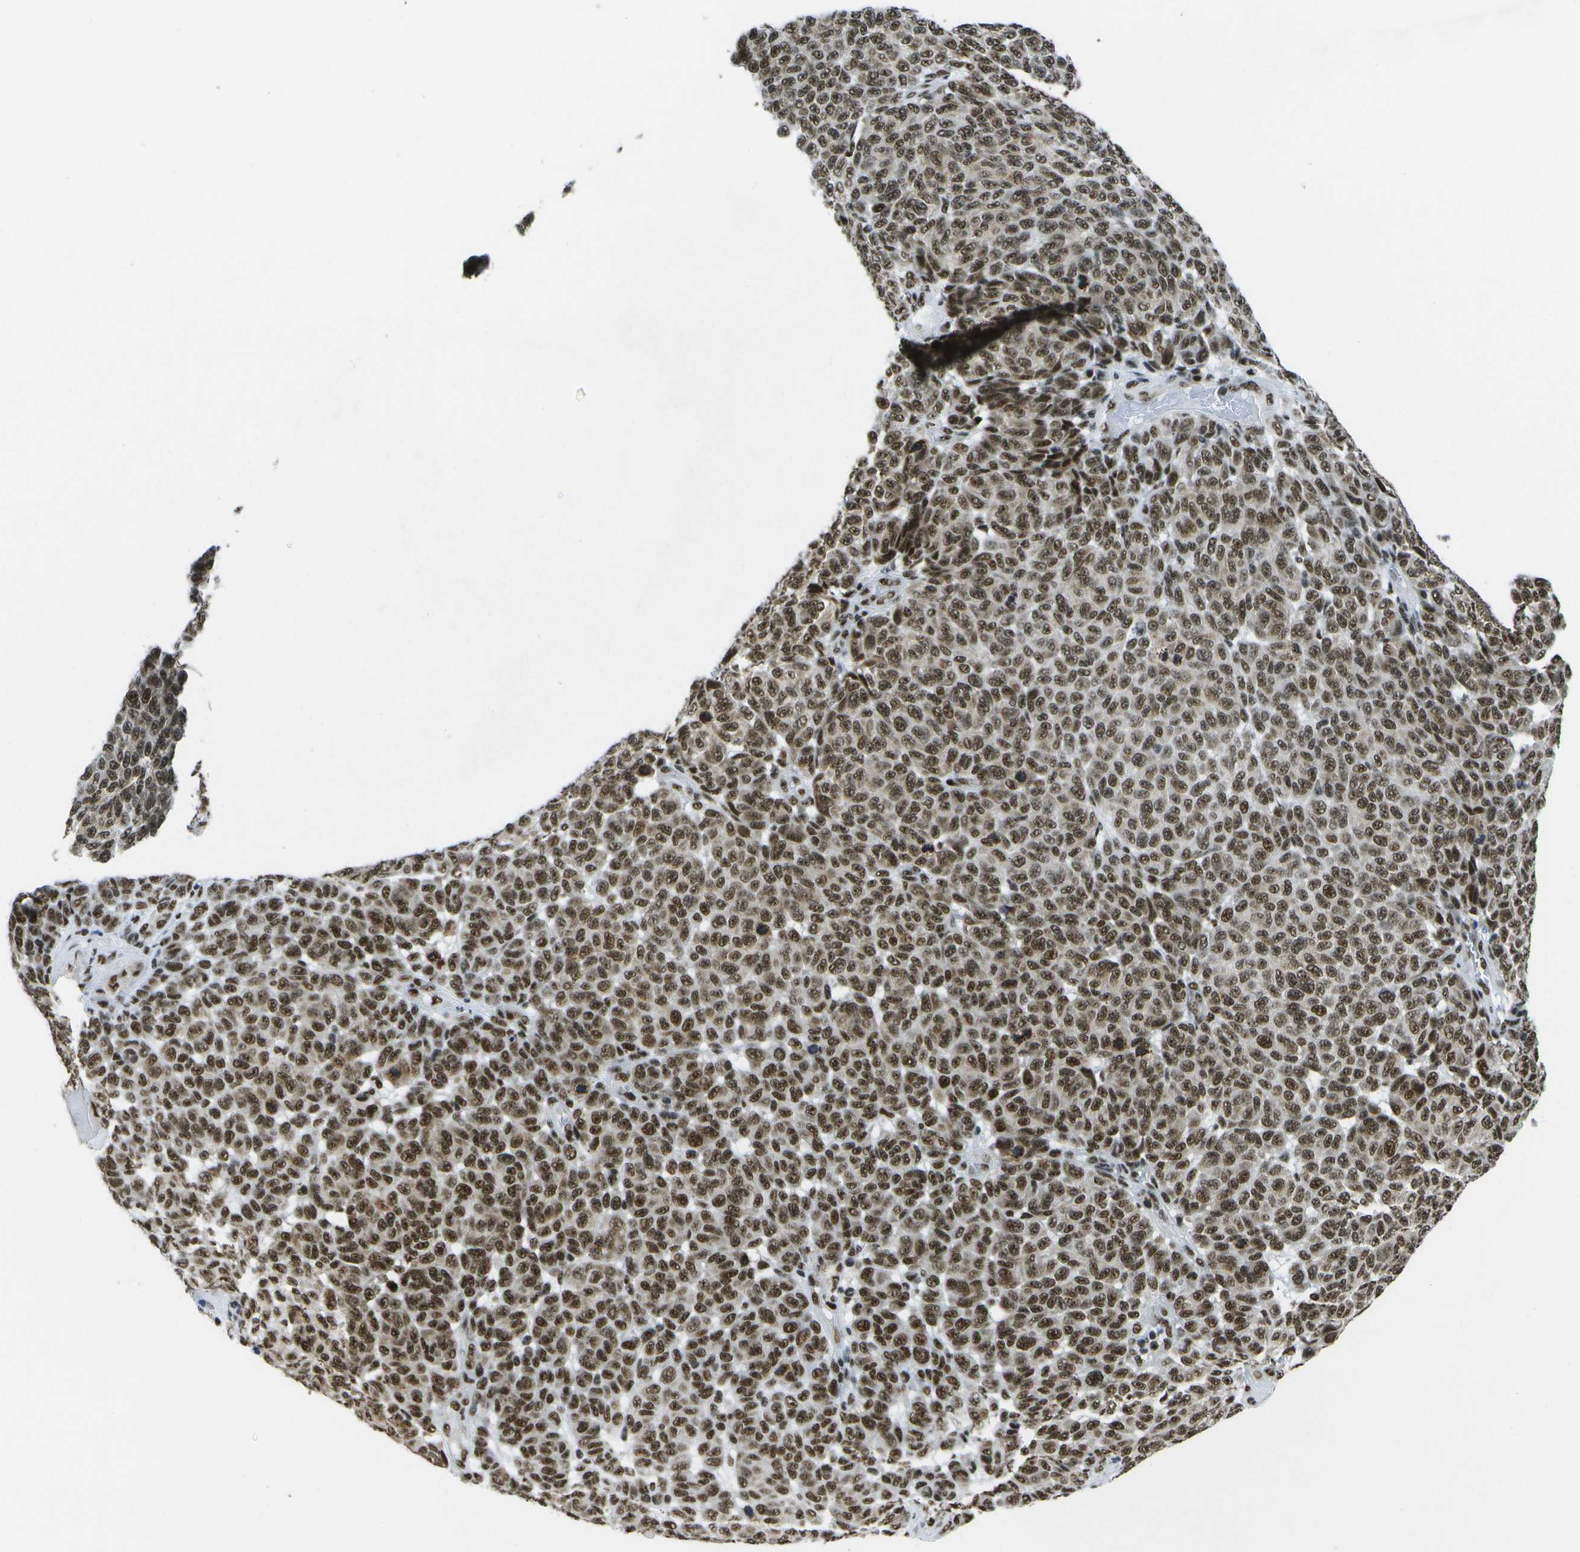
{"staining": {"intensity": "strong", "quantity": ">75%", "location": "nuclear"}, "tissue": "melanoma", "cell_type": "Tumor cells", "image_type": "cancer", "snomed": [{"axis": "morphology", "description": "Malignant melanoma, NOS"}, {"axis": "topography", "description": "Skin"}], "caption": "A high-resolution micrograph shows IHC staining of malignant melanoma, which displays strong nuclear positivity in about >75% of tumor cells. (DAB (3,3'-diaminobenzidine) IHC, brown staining for protein, blue staining for nuclei).", "gene": "NSRP1", "patient": {"sex": "male", "age": 59}}